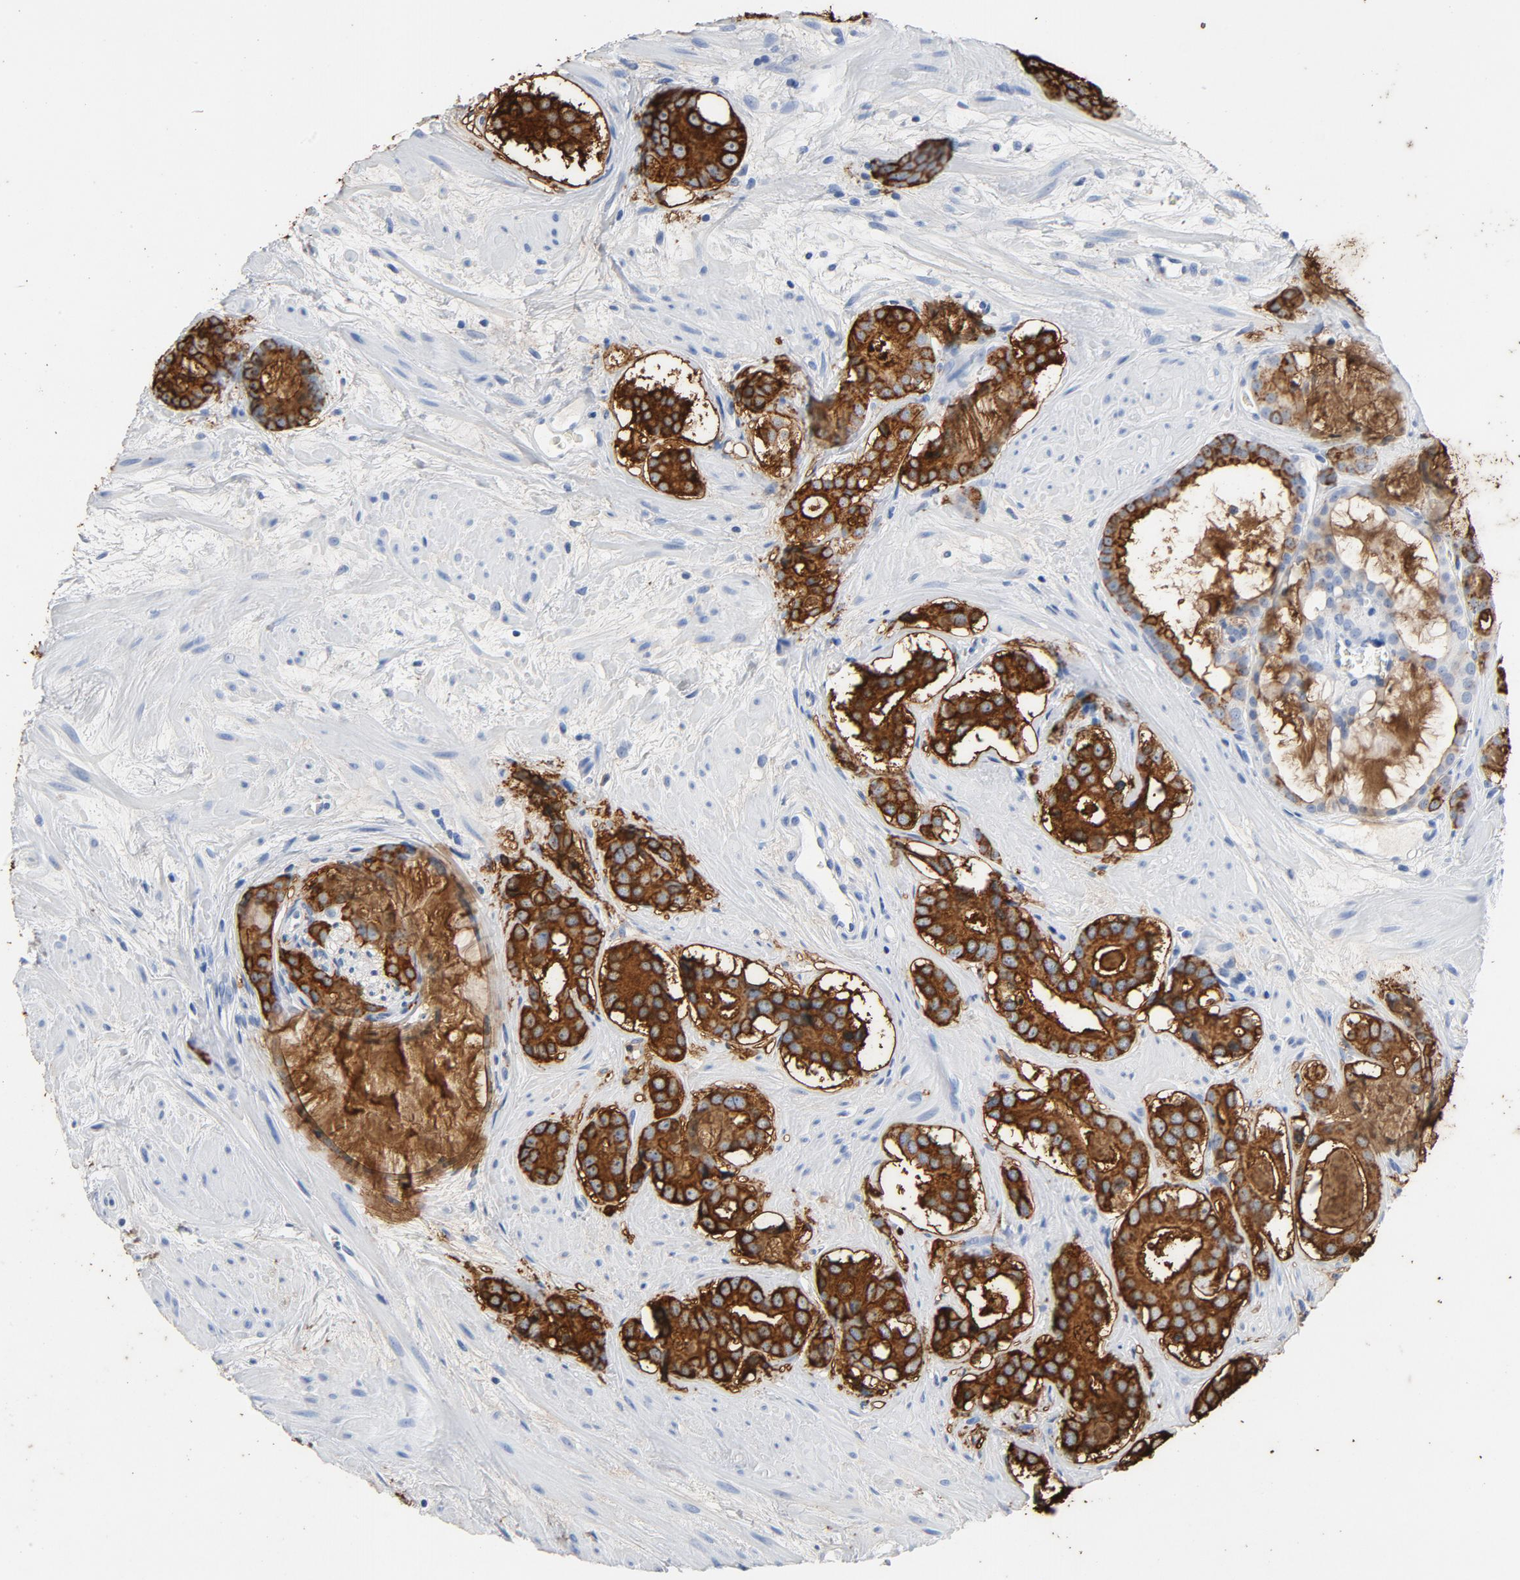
{"staining": {"intensity": "strong", "quantity": "25%-75%", "location": "cytoplasmic/membranous"}, "tissue": "prostate cancer", "cell_type": "Tumor cells", "image_type": "cancer", "snomed": [{"axis": "morphology", "description": "Adenocarcinoma, Low grade"}, {"axis": "topography", "description": "Prostate"}], "caption": "DAB (3,3'-diaminobenzidine) immunohistochemical staining of low-grade adenocarcinoma (prostate) shows strong cytoplasmic/membranous protein expression in about 25%-75% of tumor cells.", "gene": "PTPRB", "patient": {"sex": "male", "age": 57}}